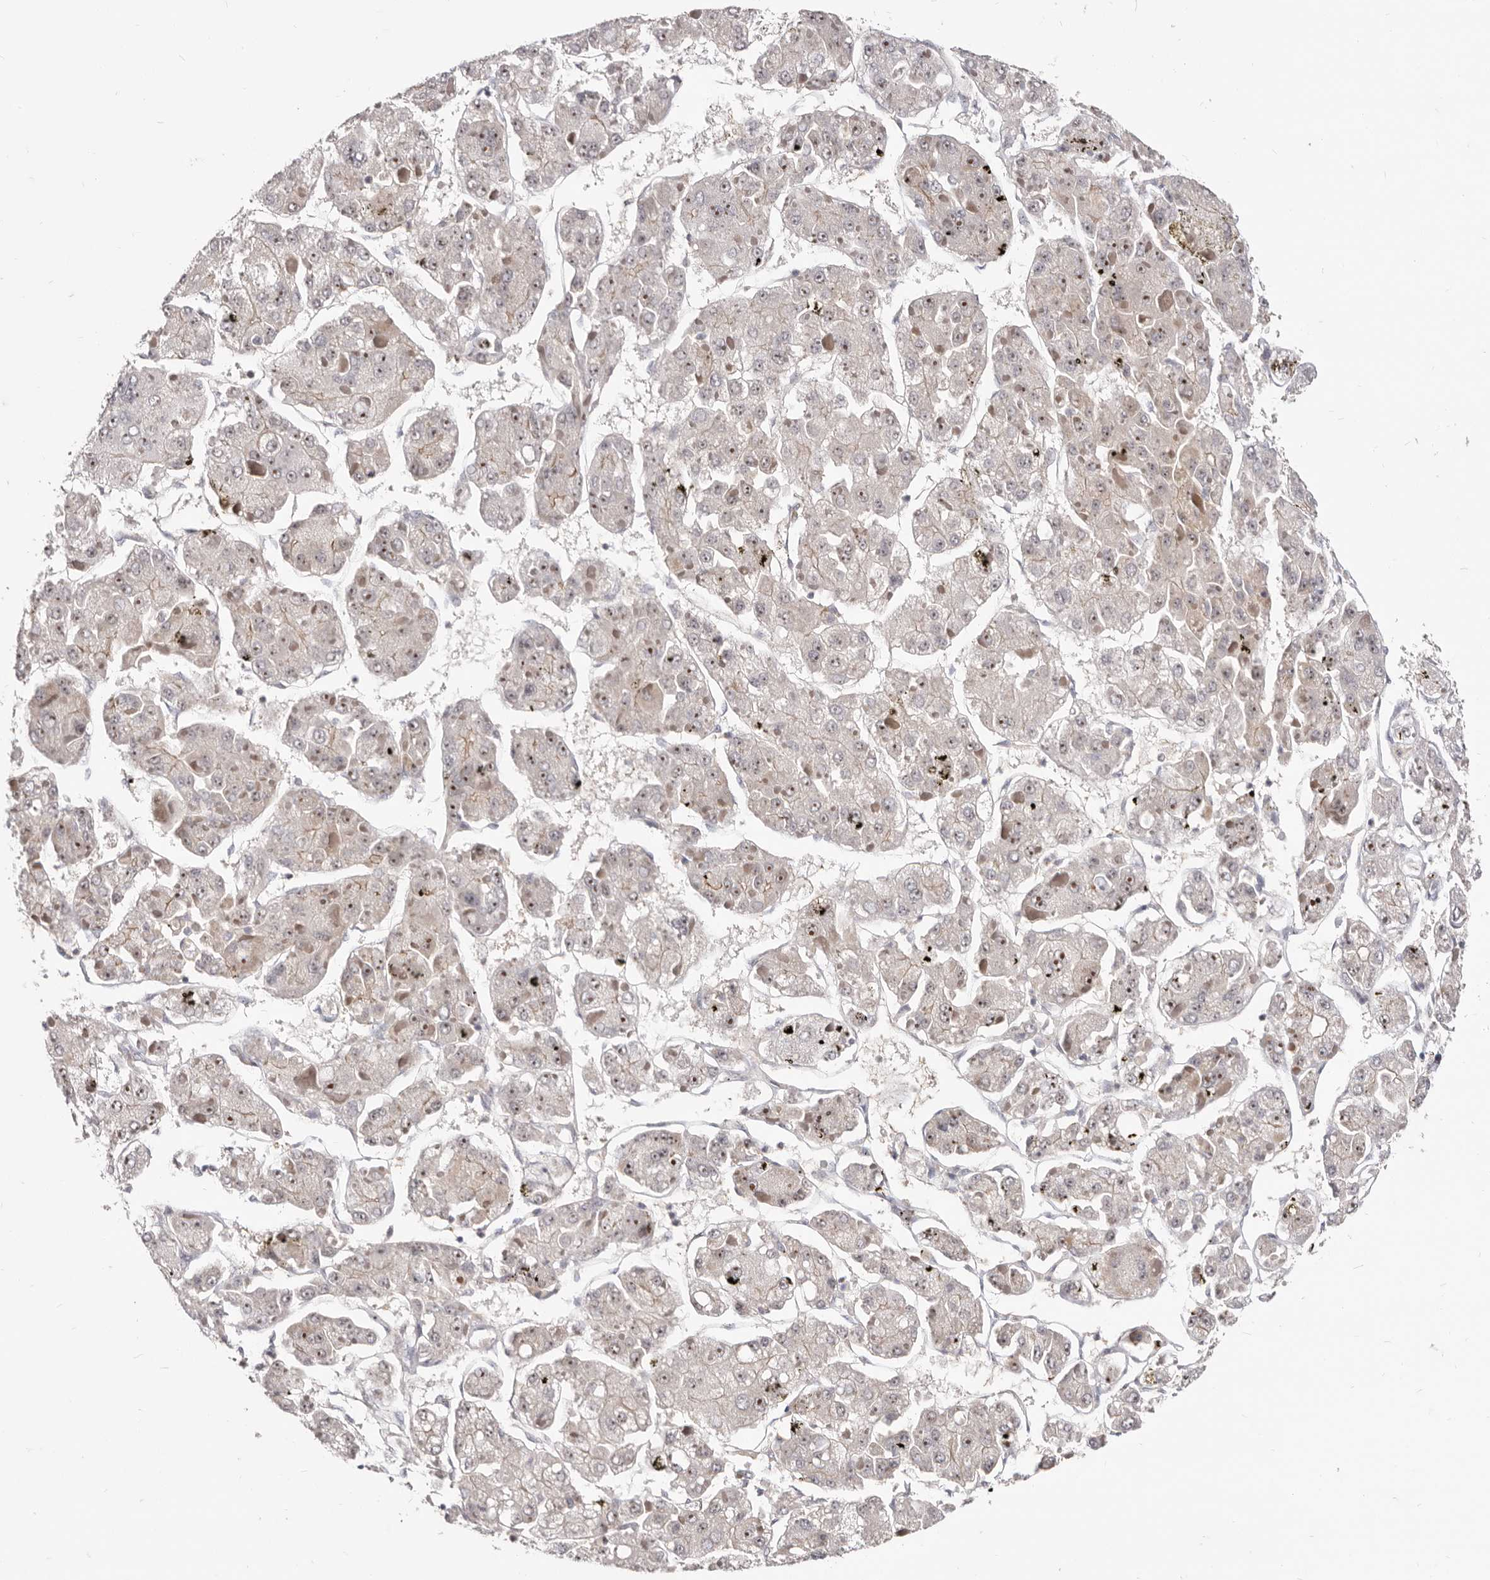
{"staining": {"intensity": "moderate", "quantity": "25%-75%", "location": "nuclear"}, "tissue": "liver cancer", "cell_type": "Tumor cells", "image_type": "cancer", "snomed": [{"axis": "morphology", "description": "Carcinoma, Hepatocellular, NOS"}, {"axis": "topography", "description": "Liver"}], "caption": "A high-resolution photomicrograph shows immunohistochemistry staining of liver cancer (hepatocellular carcinoma), which displays moderate nuclear staining in about 25%-75% of tumor cells. (DAB IHC with brightfield microscopy, high magnification).", "gene": "GPATCH4", "patient": {"sex": "female", "age": 73}}